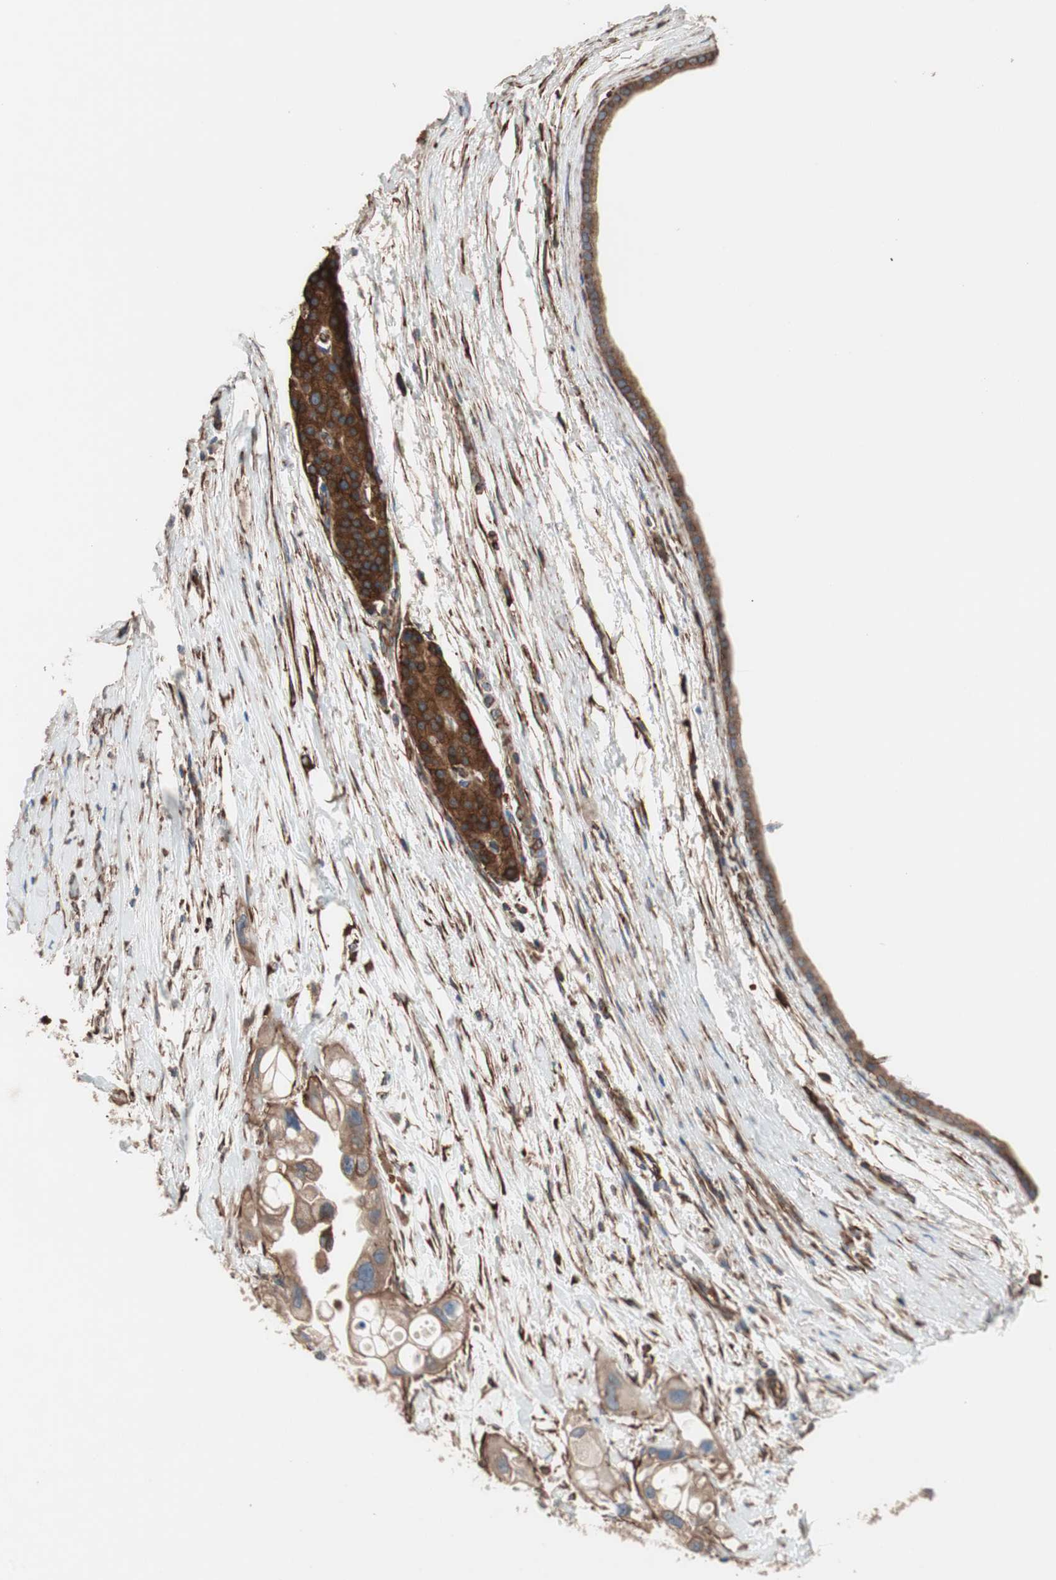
{"staining": {"intensity": "moderate", "quantity": ">75%", "location": "cytoplasmic/membranous"}, "tissue": "pancreatic cancer", "cell_type": "Tumor cells", "image_type": "cancer", "snomed": [{"axis": "morphology", "description": "Adenocarcinoma, NOS"}, {"axis": "topography", "description": "Pancreas"}], "caption": "Human adenocarcinoma (pancreatic) stained for a protein (brown) demonstrates moderate cytoplasmic/membranous positive positivity in about >75% of tumor cells.", "gene": "GPSM2", "patient": {"sex": "female", "age": 77}}